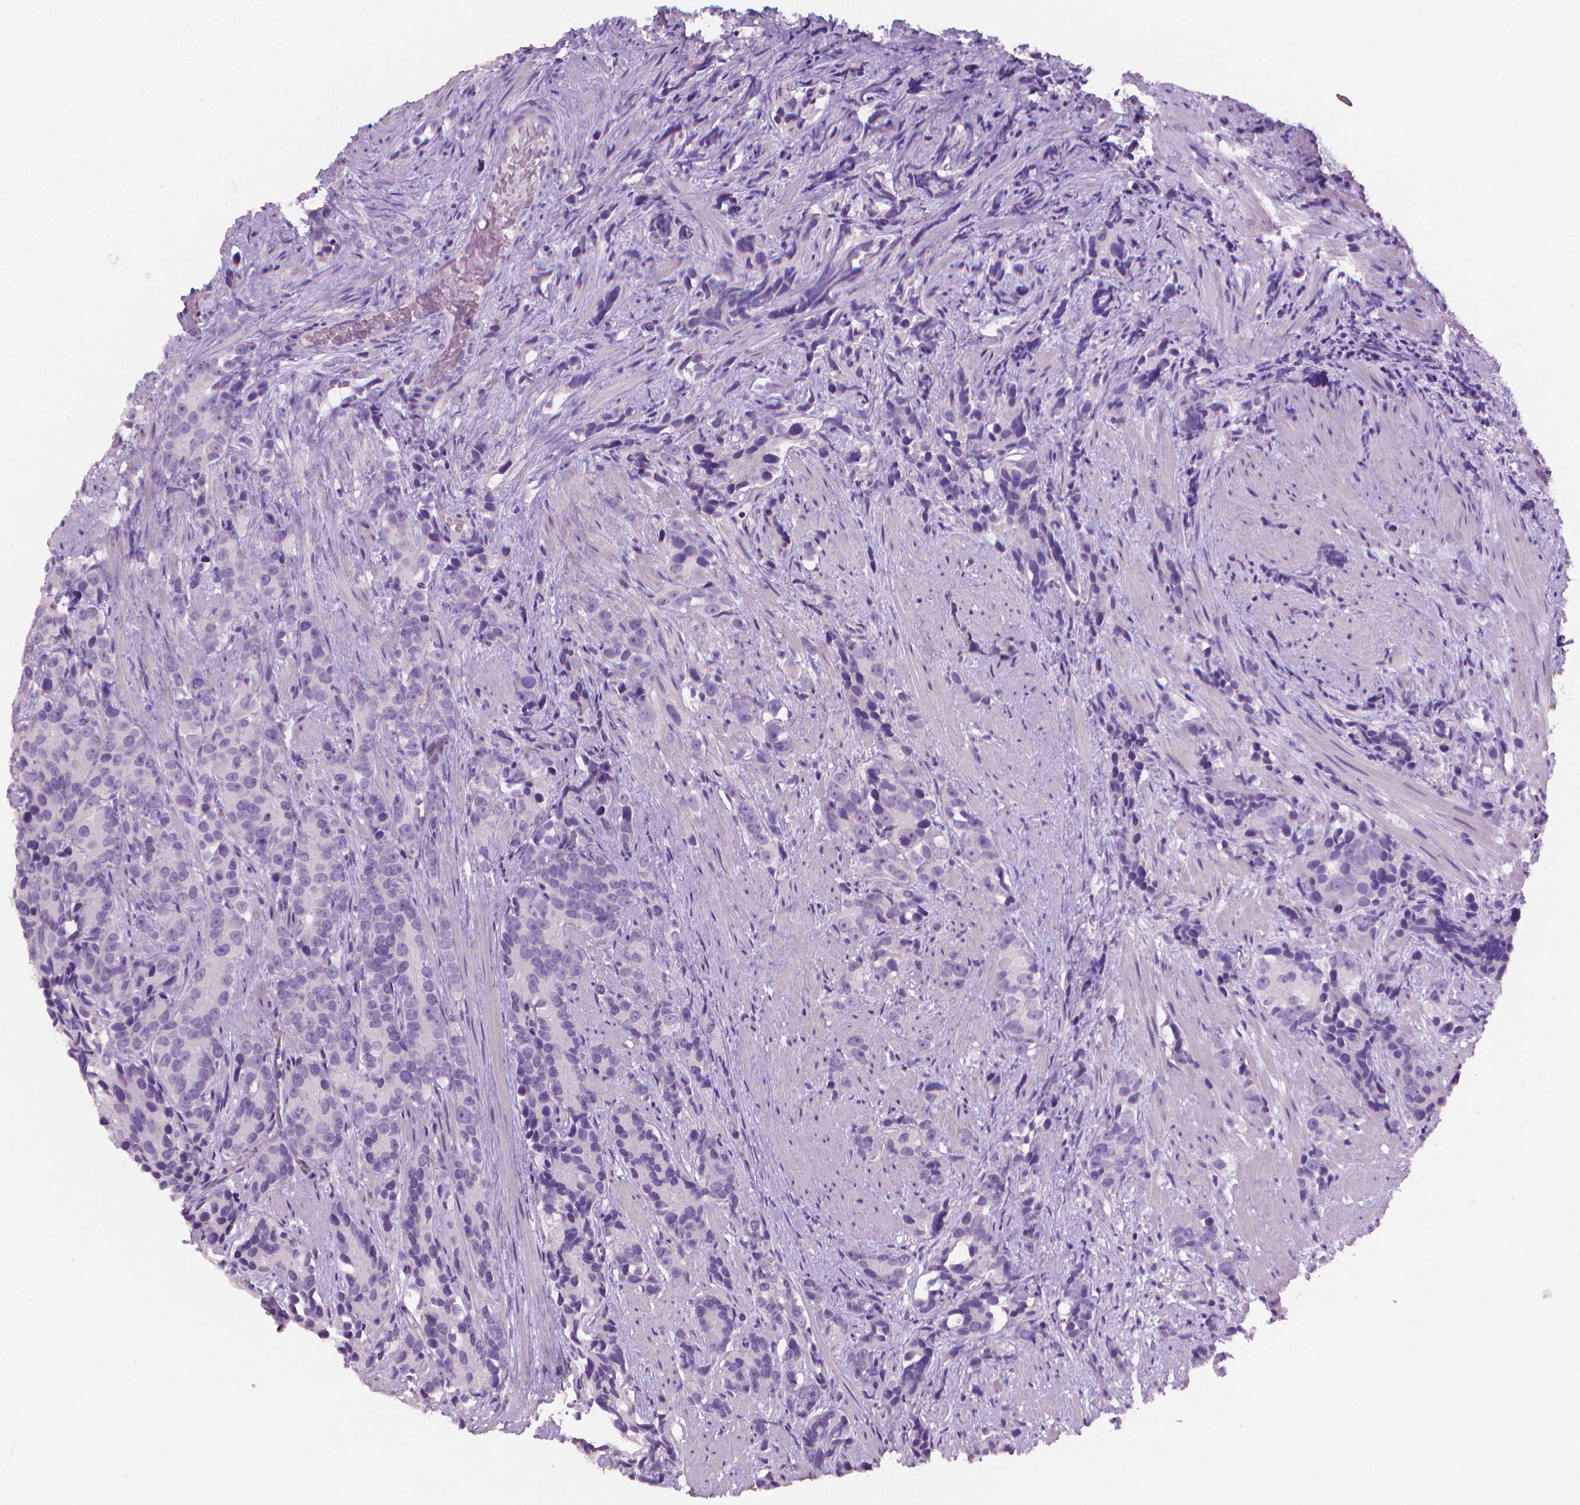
{"staining": {"intensity": "negative", "quantity": "none", "location": "none"}, "tissue": "prostate cancer", "cell_type": "Tumor cells", "image_type": "cancer", "snomed": [{"axis": "morphology", "description": "Adenocarcinoma, High grade"}, {"axis": "topography", "description": "Prostate"}], "caption": "The immunohistochemistry (IHC) histopathology image has no significant positivity in tumor cells of prostate cancer tissue. The staining was performed using DAB (3,3'-diaminobenzidine) to visualize the protein expression in brown, while the nuclei were stained in blue with hematoxylin (Magnification: 20x).", "gene": "TNNI2", "patient": {"sex": "male", "age": 90}}